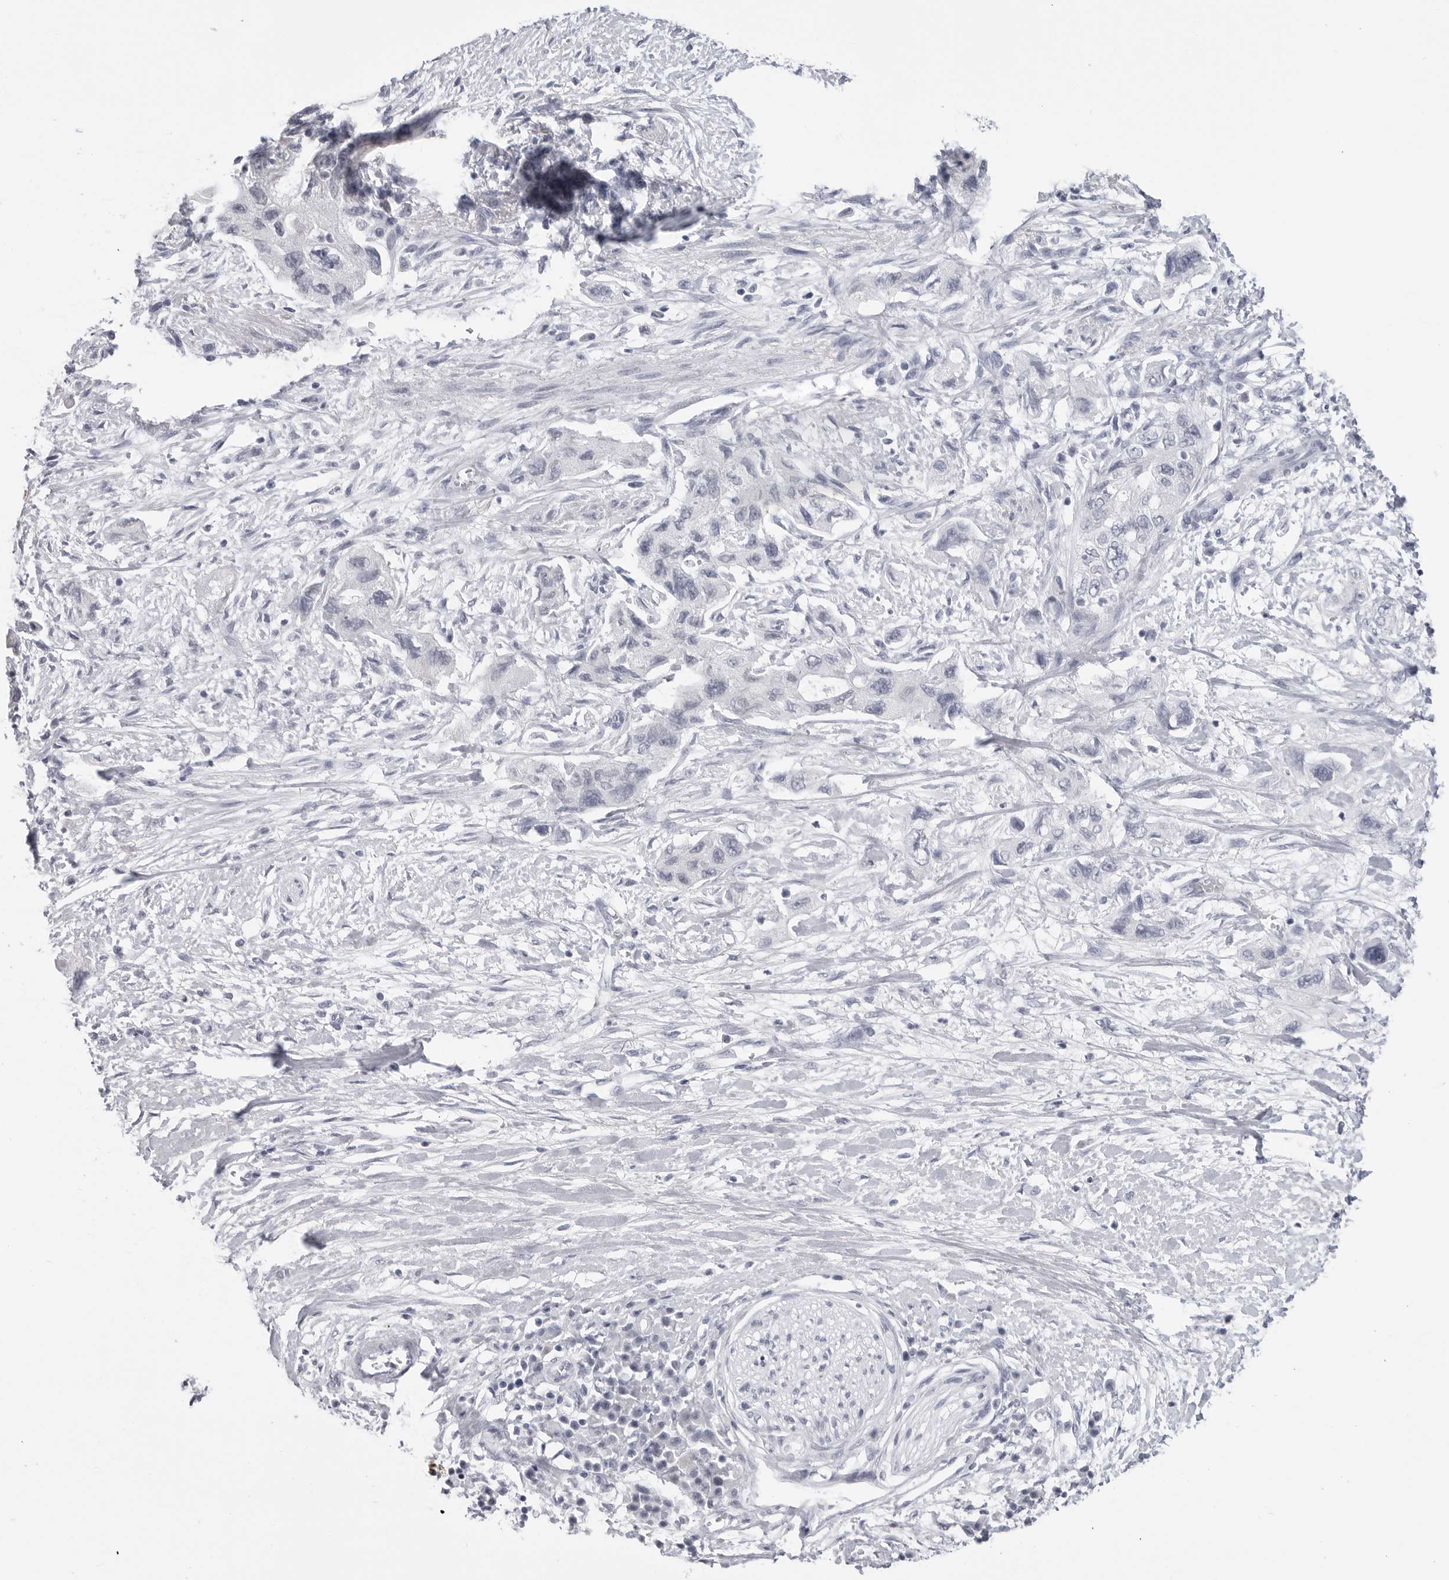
{"staining": {"intensity": "negative", "quantity": "none", "location": "none"}, "tissue": "pancreatic cancer", "cell_type": "Tumor cells", "image_type": "cancer", "snomed": [{"axis": "morphology", "description": "Adenocarcinoma, NOS"}, {"axis": "topography", "description": "Pancreas"}], "caption": "Pancreatic cancer was stained to show a protein in brown. There is no significant expression in tumor cells.", "gene": "PGA3", "patient": {"sex": "female", "age": 73}}